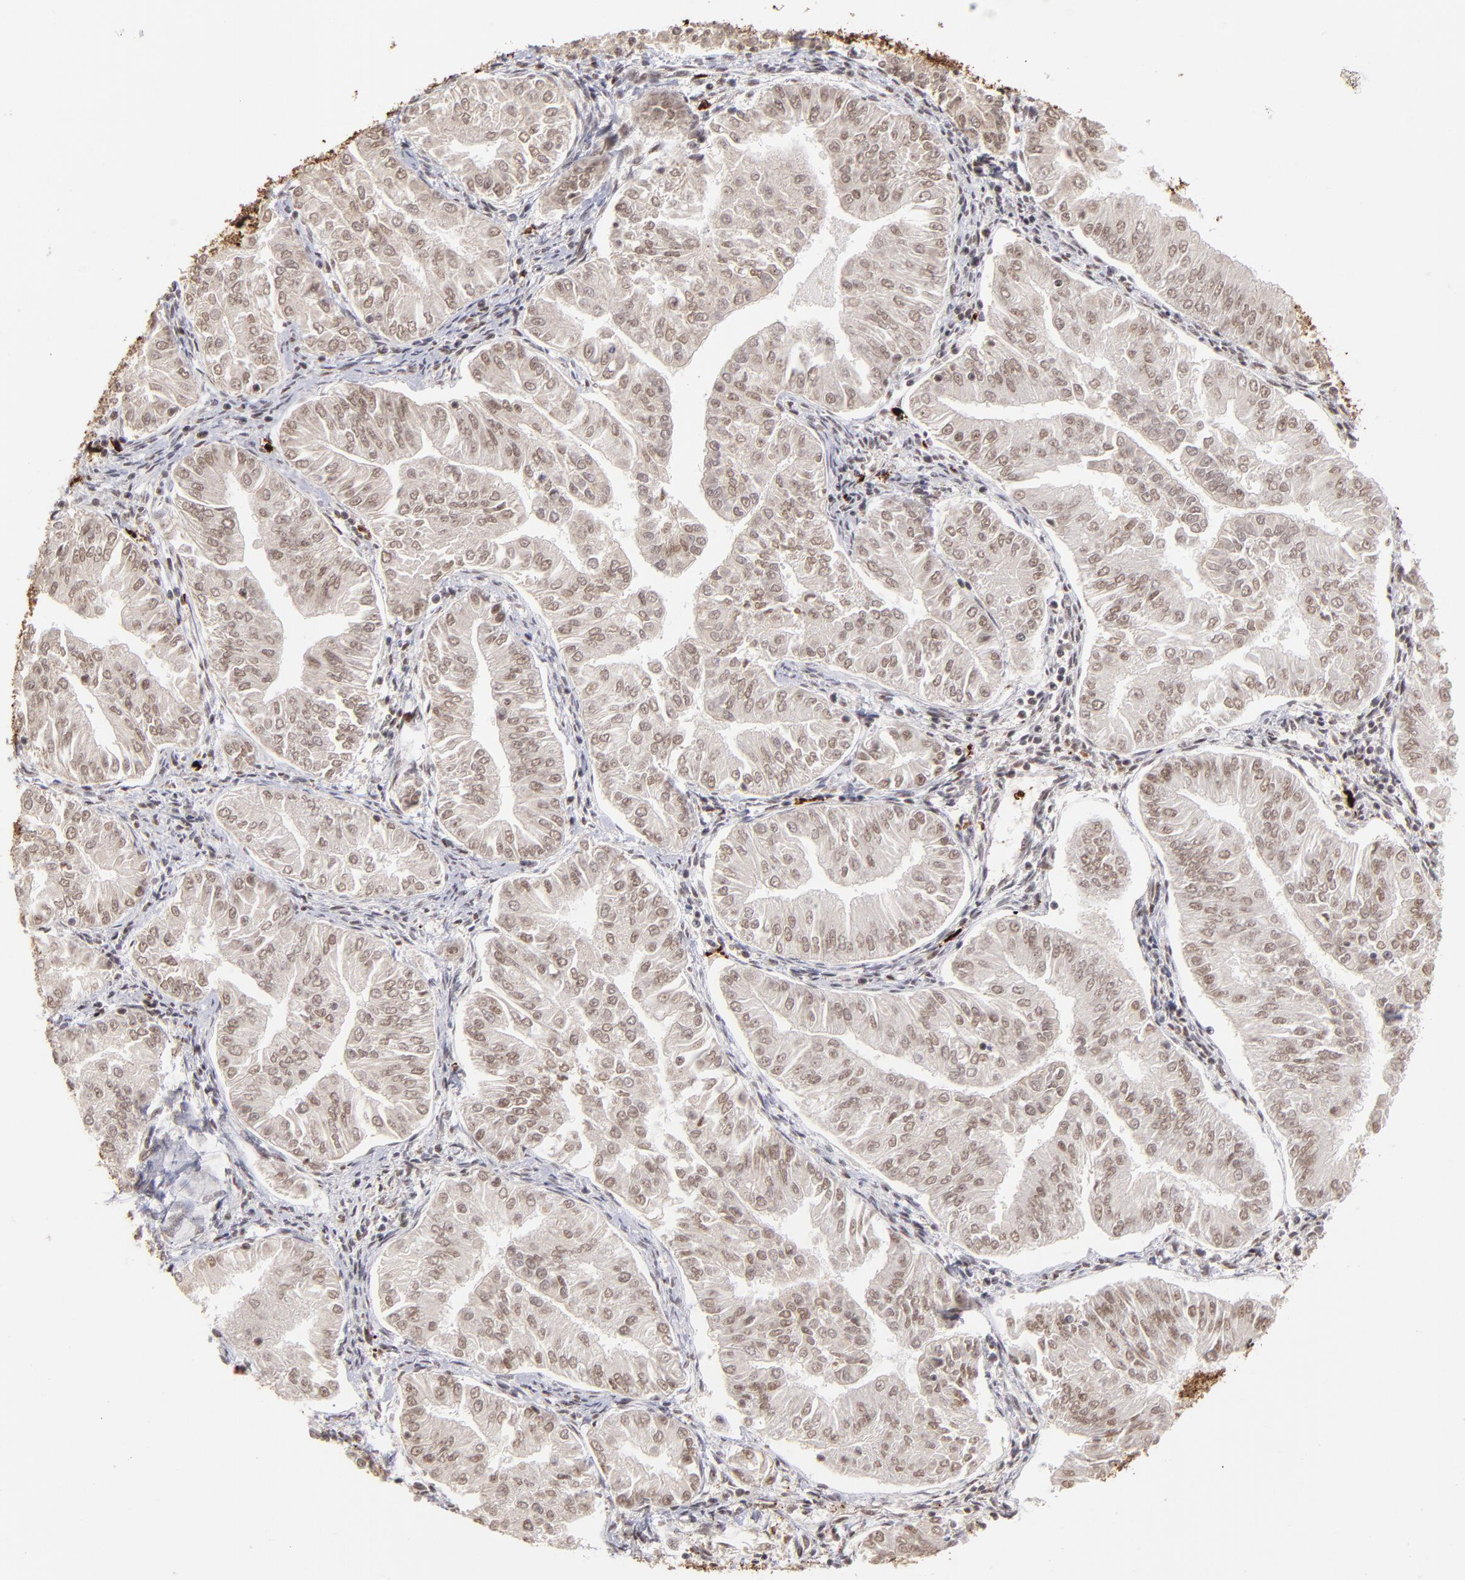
{"staining": {"intensity": "weak", "quantity": ">75%", "location": "cytoplasmic/membranous,nuclear"}, "tissue": "endometrial cancer", "cell_type": "Tumor cells", "image_type": "cancer", "snomed": [{"axis": "morphology", "description": "Adenocarcinoma, NOS"}, {"axis": "topography", "description": "Endometrium"}], "caption": "A histopathology image showing weak cytoplasmic/membranous and nuclear positivity in about >75% of tumor cells in endometrial cancer (adenocarcinoma), as visualized by brown immunohistochemical staining.", "gene": "ZFX", "patient": {"sex": "female", "age": 53}}